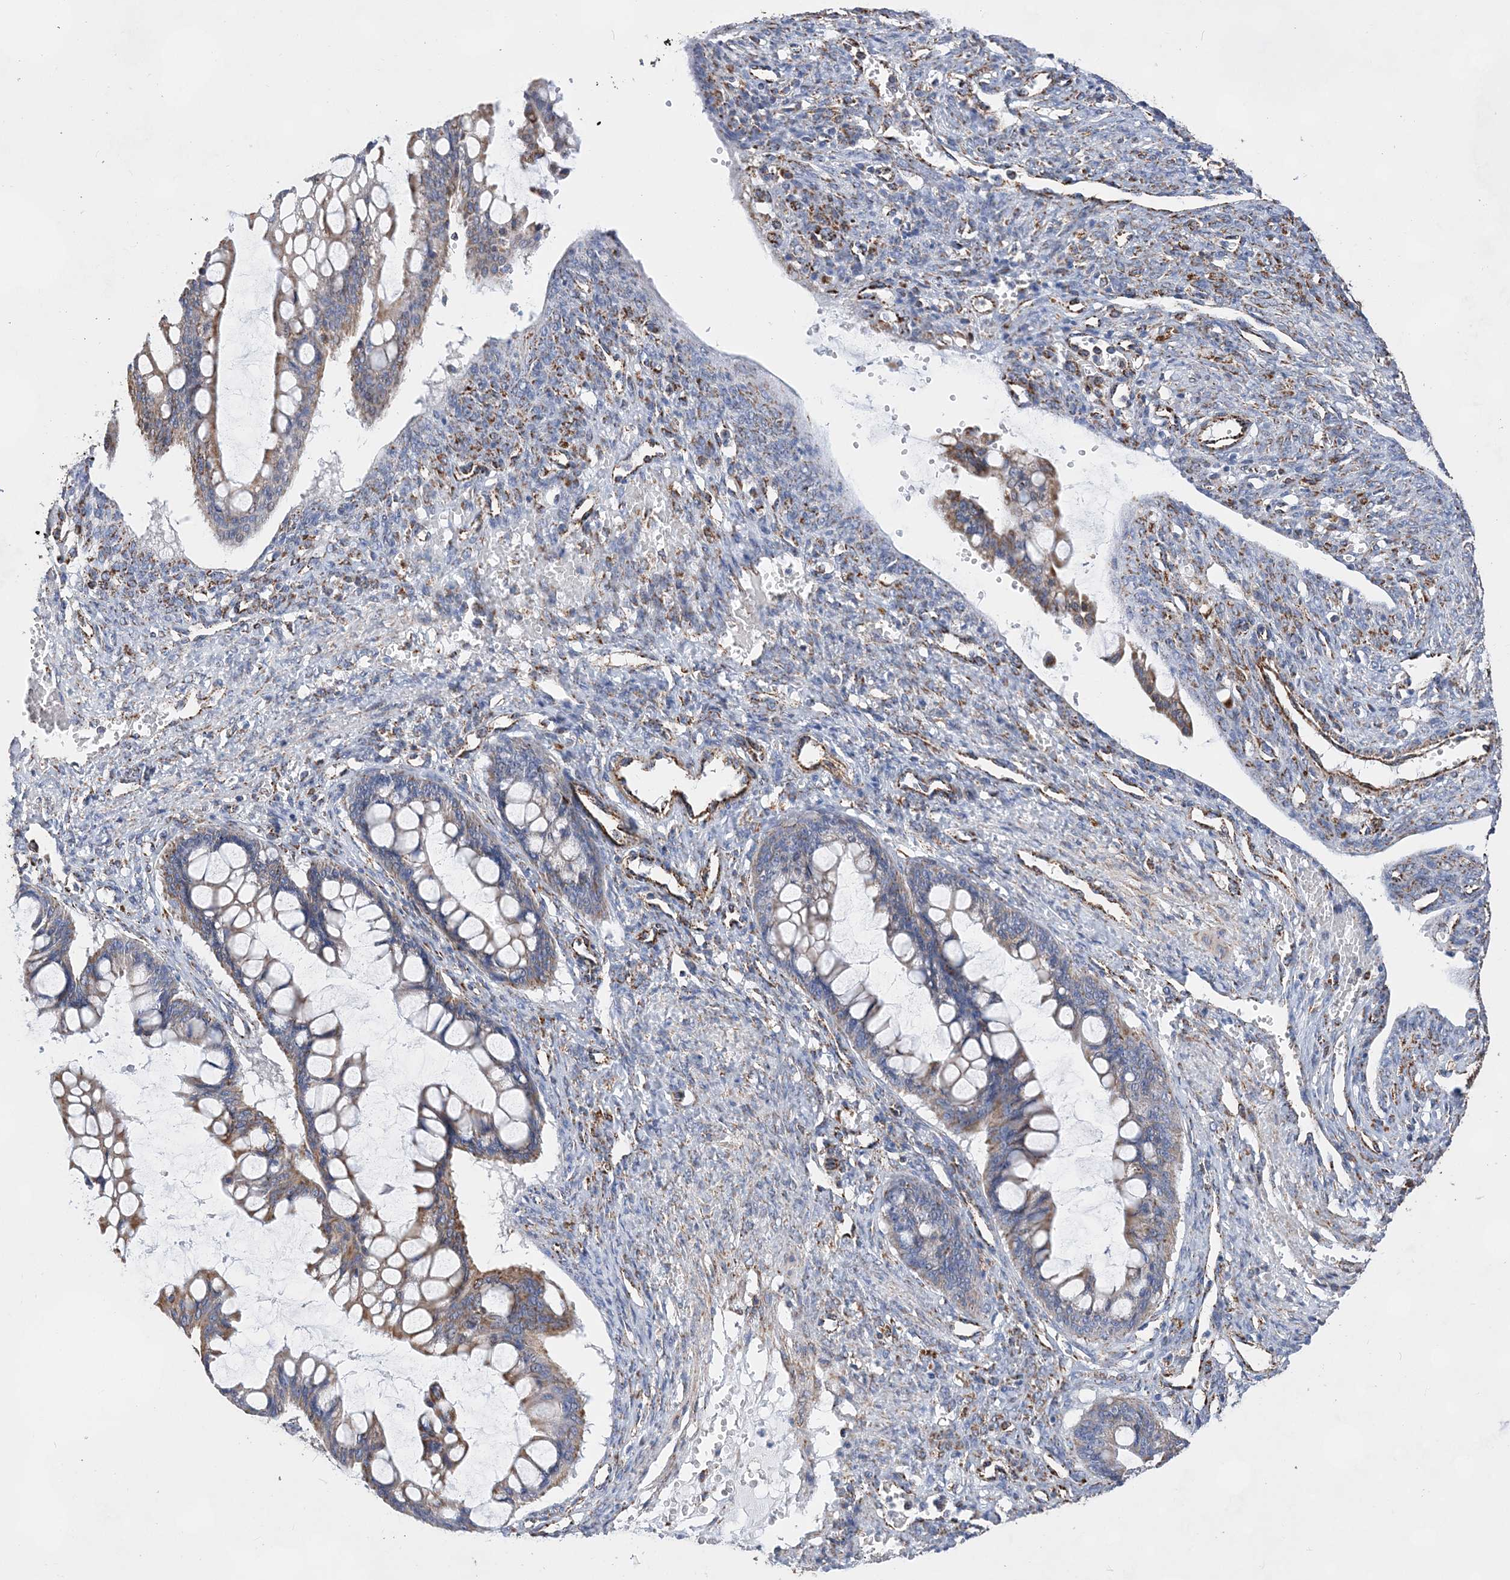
{"staining": {"intensity": "moderate", "quantity": ">75%", "location": "cytoplasmic/membranous"}, "tissue": "ovarian cancer", "cell_type": "Tumor cells", "image_type": "cancer", "snomed": [{"axis": "morphology", "description": "Cystadenocarcinoma, mucinous, NOS"}, {"axis": "topography", "description": "Ovary"}], "caption": "Brown immunohistochemical staining in ovarian cancer reveals moderate cytoplasmic/membranous expression in approximately >75% of tumor cells.", "gene": "ACOT9", "patient": {"sex": "female", "age": 73}}